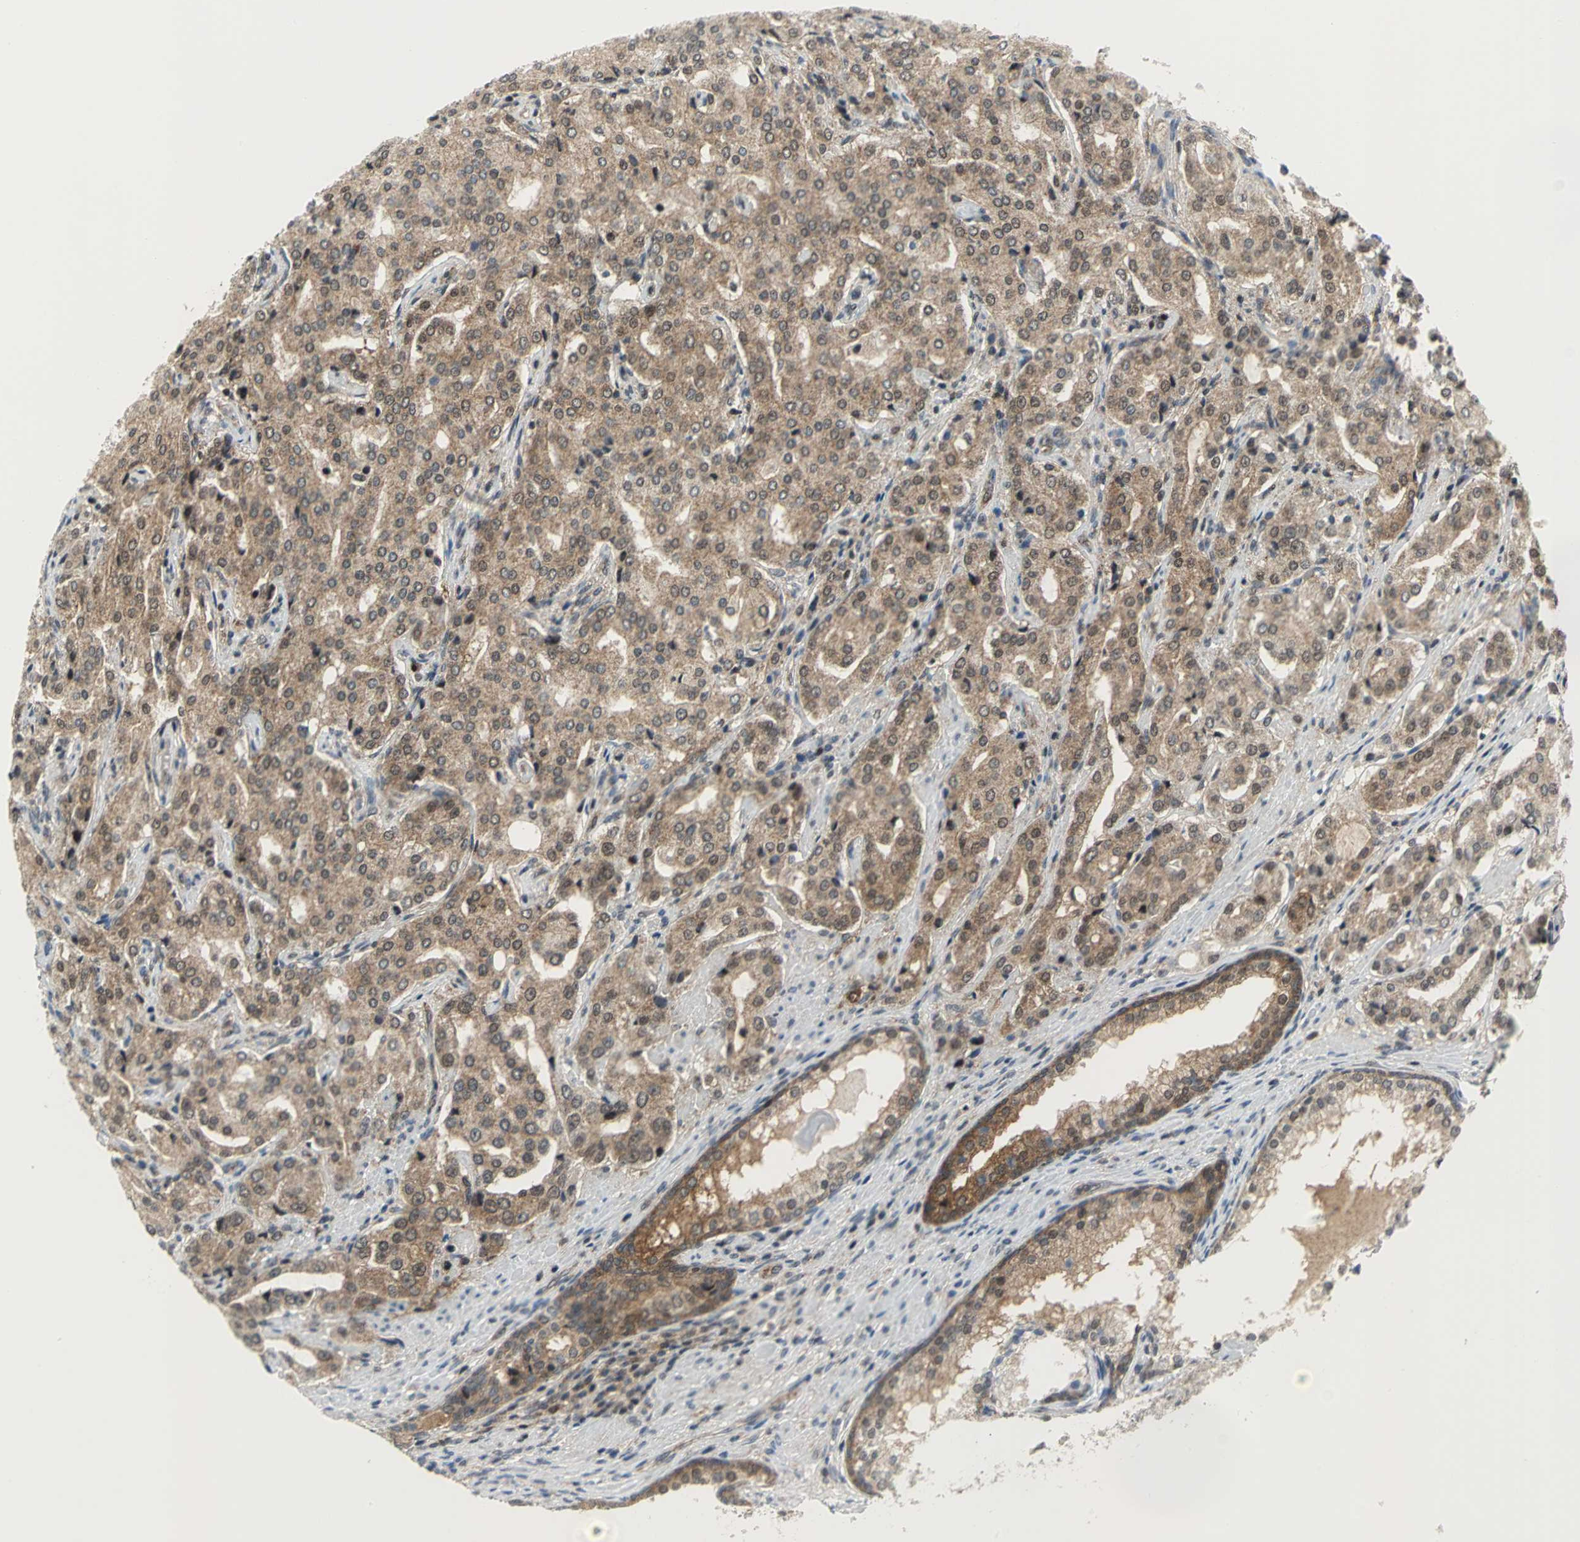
{"staining": {"intensity": "moderate", "quantity": ">75%", "location": "cytoplasmic/membranous"}, "tissue": "prostate cancer", "cell_type": "Tumor cells", "image_type": "cancer", "snomed": [{"axis": "morphology", "description": "Adenocarcinoma, High grade"}, {"axis": "topography", "description": "Prostate"}], "caption": "Brown immunohistochemical staining in high-grade adenocarcinoma (prostate) reveals moderate cytoplasmic/membranous positivity in approximately >75% of tumor cells.", "gene": "PSMA4", "patient": {"sex": "male", "age": 72}}